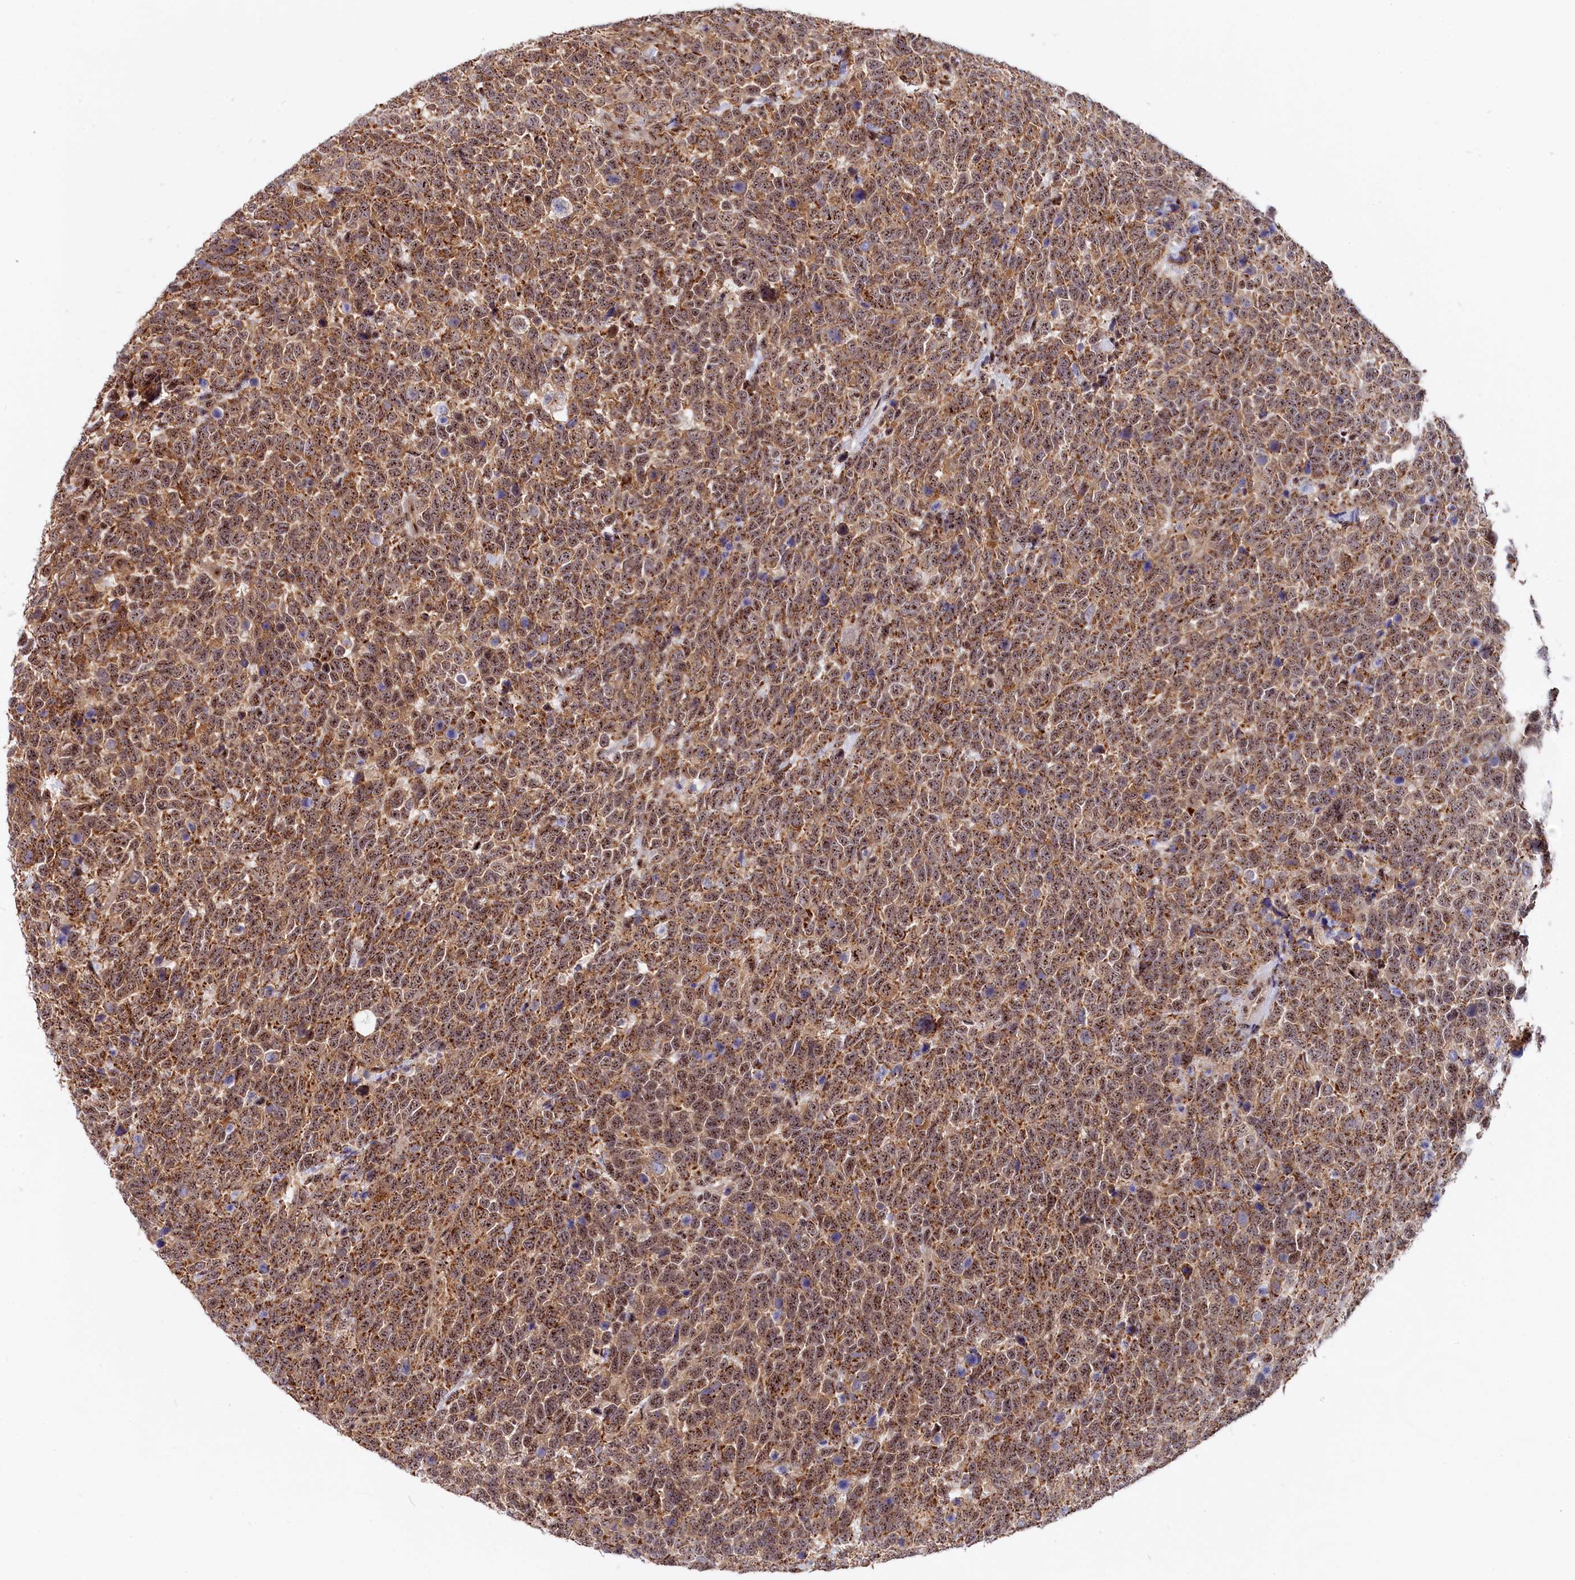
{"staining": {"intensity": "moderate", "quantity": ">75%", "location": "cytoplasmic/membranous,nuclear"}, "tissue": "urothelial cancer", "cell_type": "Tumor cells", "image_type": "cancer", "snomed": [{"axis": "morphology", "description": "Urothelial carcinoma, High grade"}, {"axis": "topography", "description": "Urinary bladder"}], "caption": "Urothelial cancer stained with a protein marker displays moderate staining in tumor cells.", "gene": "TAB1", "patient": {"sex": "female", "age": 82}}